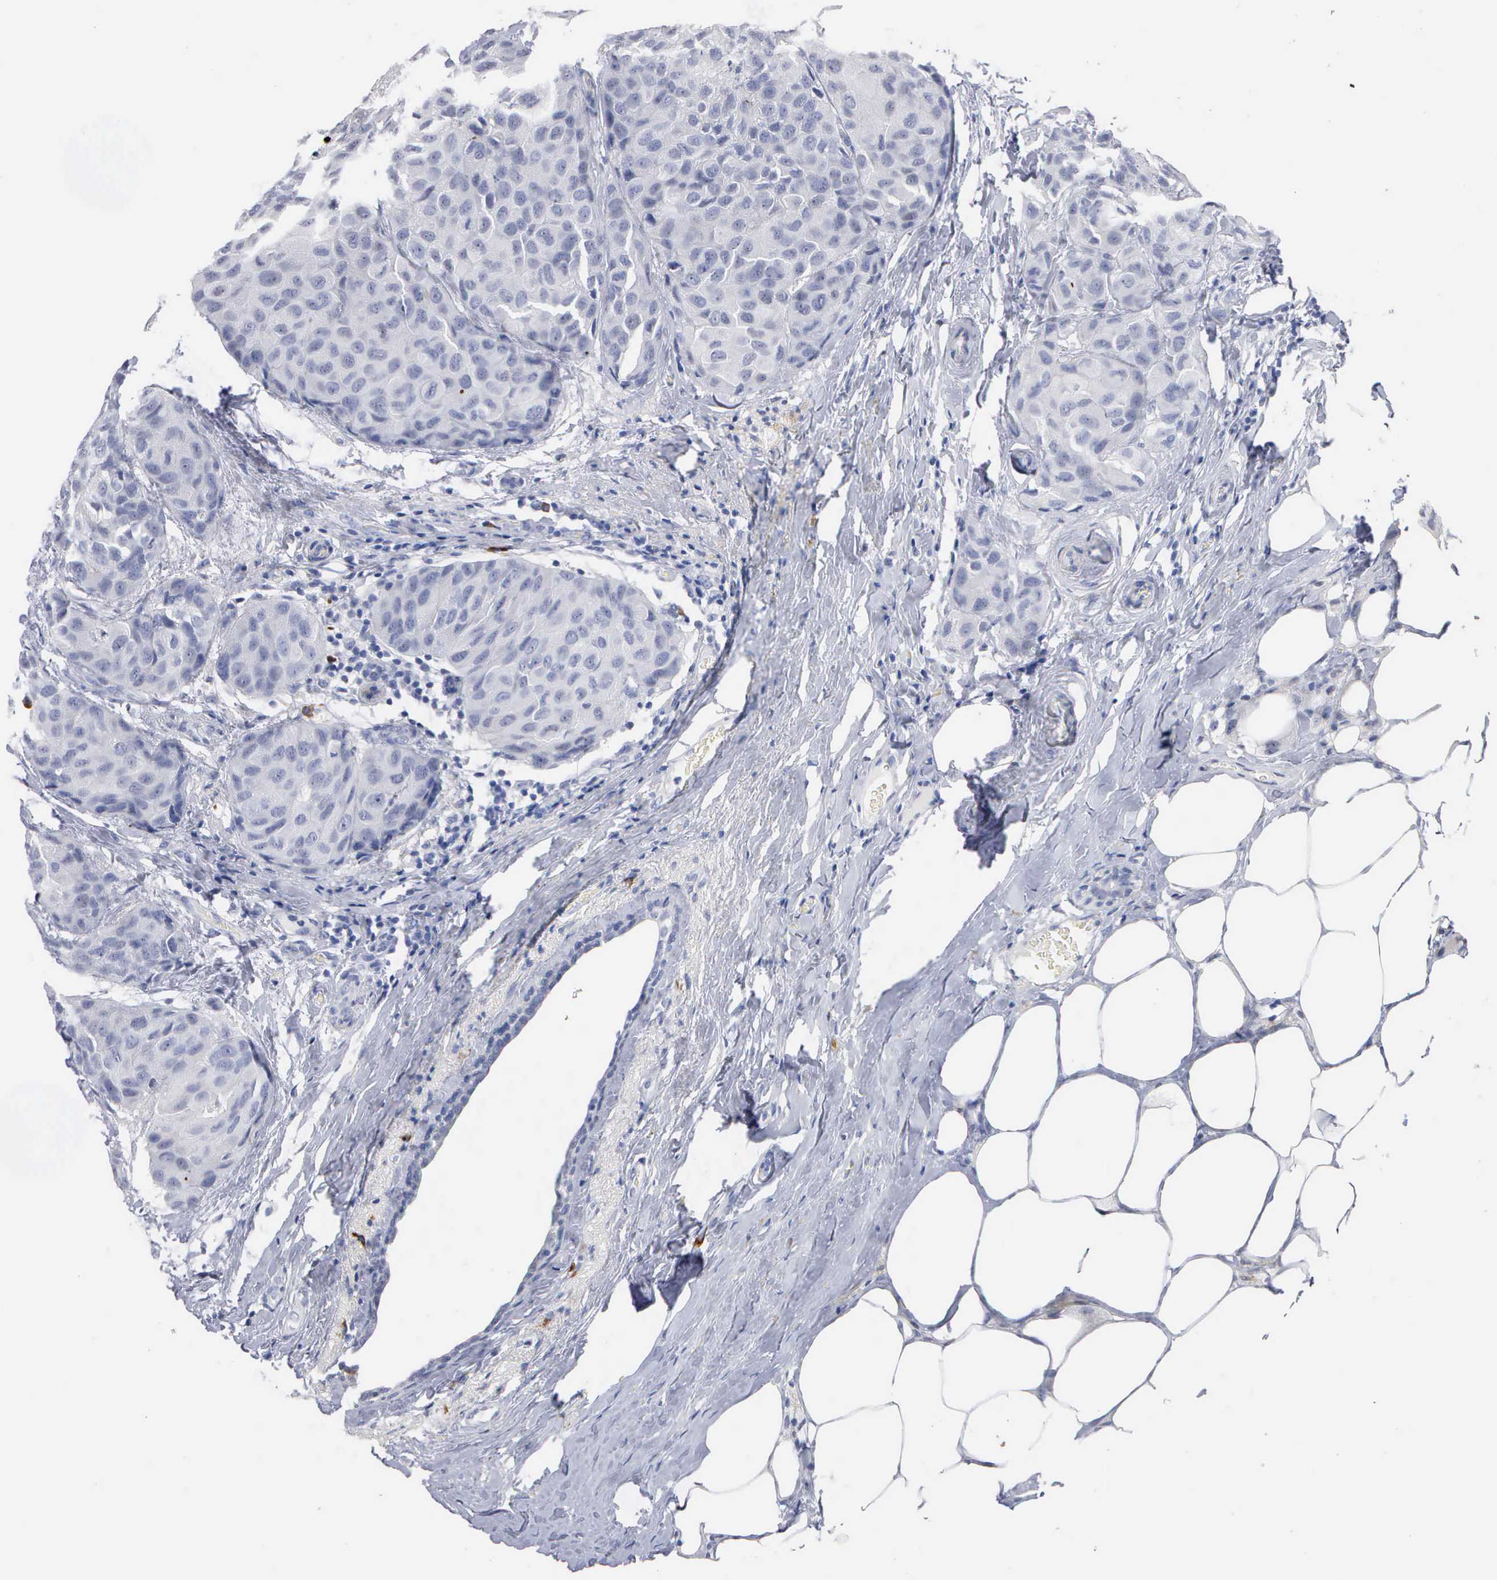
{"staining": {"intensity": "negative", "quantity": "none", "location": "none"}, "tissue": "breast cancer", "cell_type": "Tumor cells", "image_type": "cancer", "snomed": [{"axis": "morphology", "description": "Duct carcinoma"}, {"axis": "topography", "description": "Breast"}], "caption": "Immunohistochemical staining of infiltrating ductal carcinoma (breast) reveals no significant positivity in tumor cells. (Stains: DAB (3,3'-diaminobenzidine) IHC with hematoxylin counter stain, Microscopy: brightfield microscopy at high magnification).", "gene": "ASPHD2", "patient": {"sex": "female", "age": 68}}